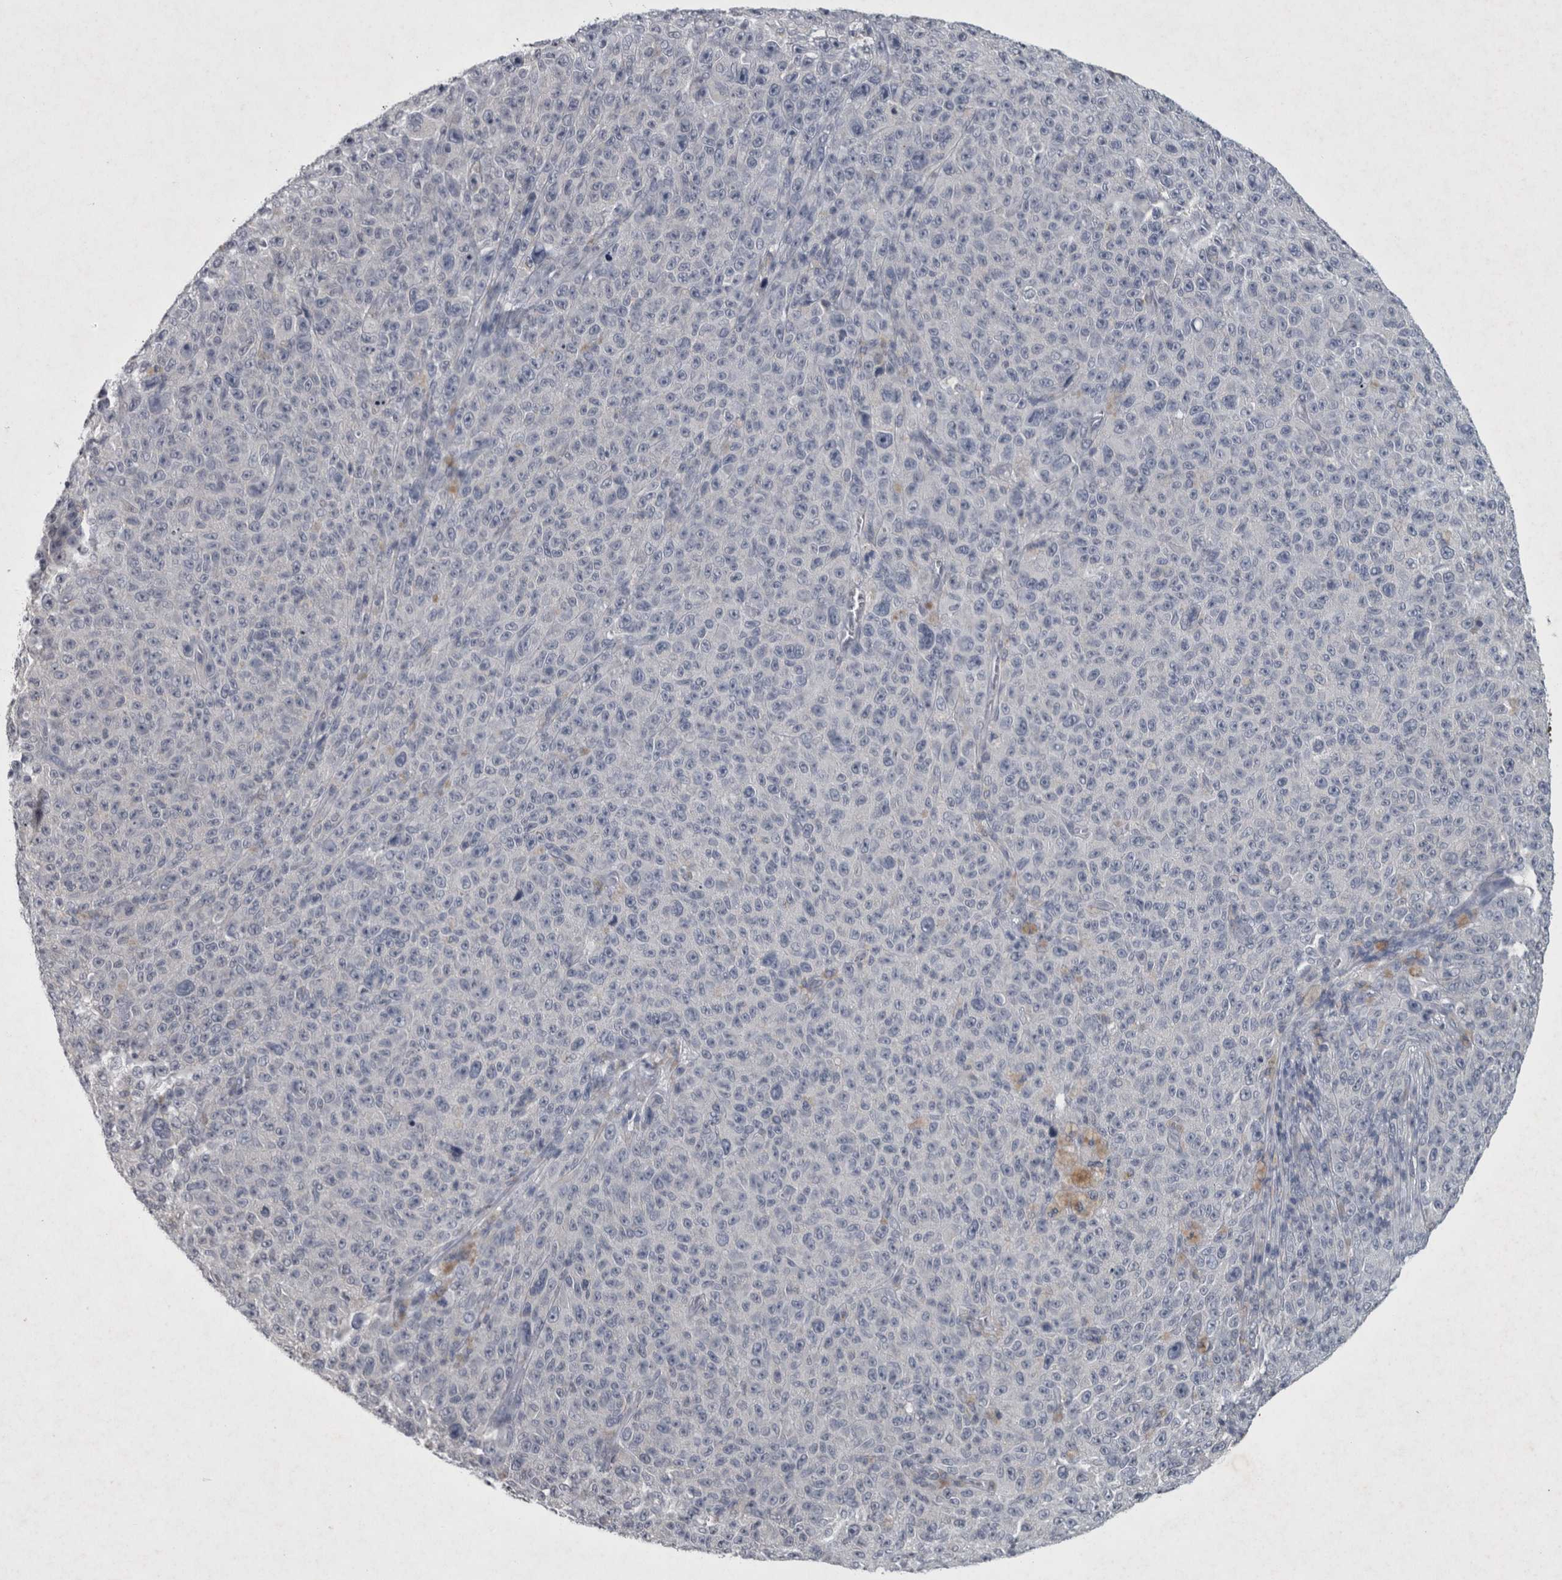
{"staining": {"intensity": "negative", "quantity": "none", "location": "none"}, "tissue": "melanoma", "cell_type": "Tumor cells", "image_type": "cancer", "snomed": [{"axis": "morphology", "description": "Malignant melanoma, NOS"}, {"axis": "topography", "description": "Skin"}], "caption": "Melanoma was stained to show a protein in brown. There is no significant positivity in tumor cells.", "gene": "WNT7A", "patient": {"sex": "female", "age": 82}}